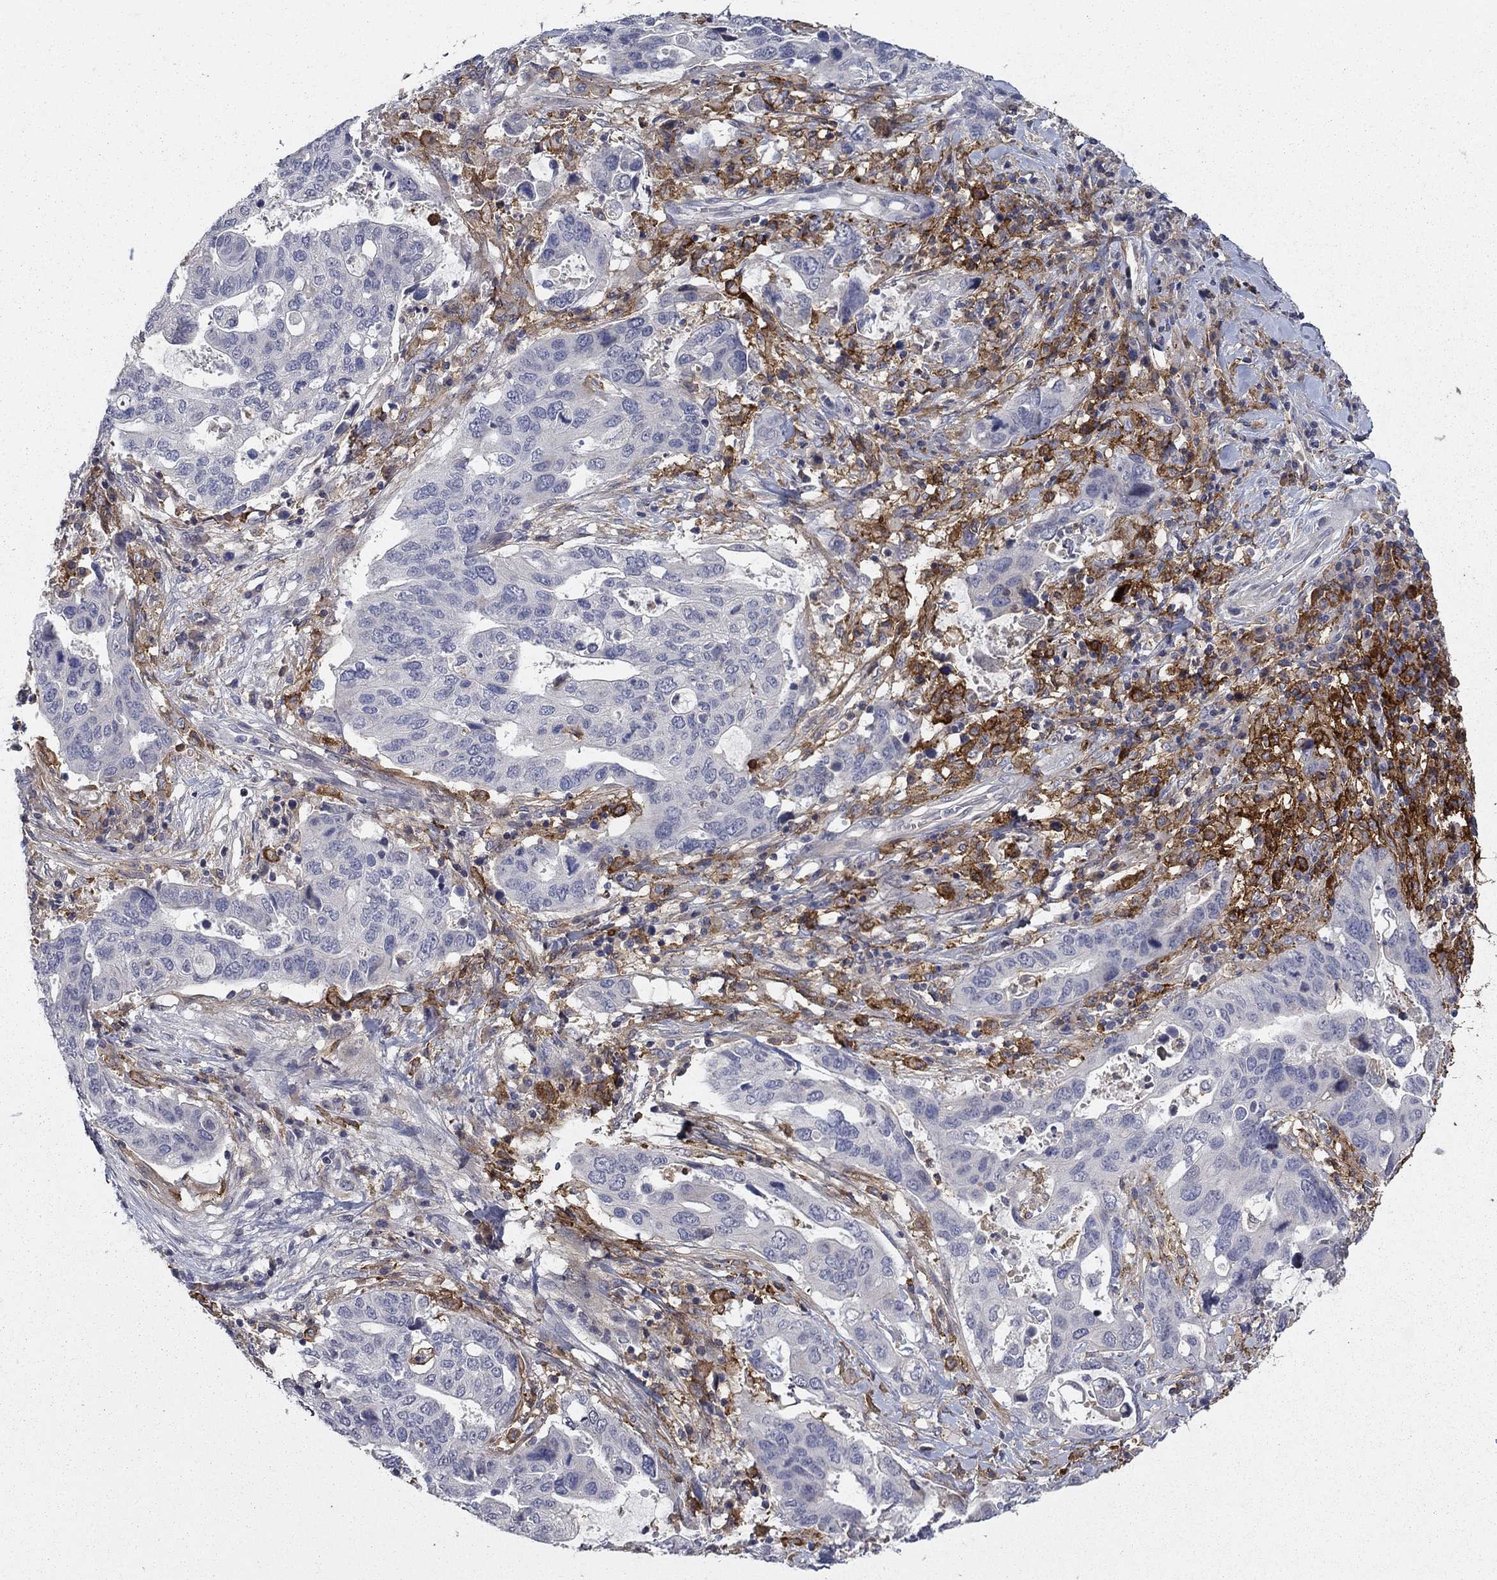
{"staining": {"intensity": "negative", "quantity": "none", "location": "none"}, "tissue": "stomach cancer", "cell_type": "Tumor cells", "image_type": "cancer", "snomed": [{"axis": "morphology", "description": "Adenocarcinoma, NOS"}, {"axis": "topography", "description": "Stomach"}], "caption": "High power microscopy micrograph of an immunohistochemistry (IHC) micrograph of stomach cancer, revealing no significant expression in tumor cells. (DAB IHC visualized using brightfield microscopy, high magnification).", "gene": "CD274", "patient": {"sex": "male", "age": 54}}